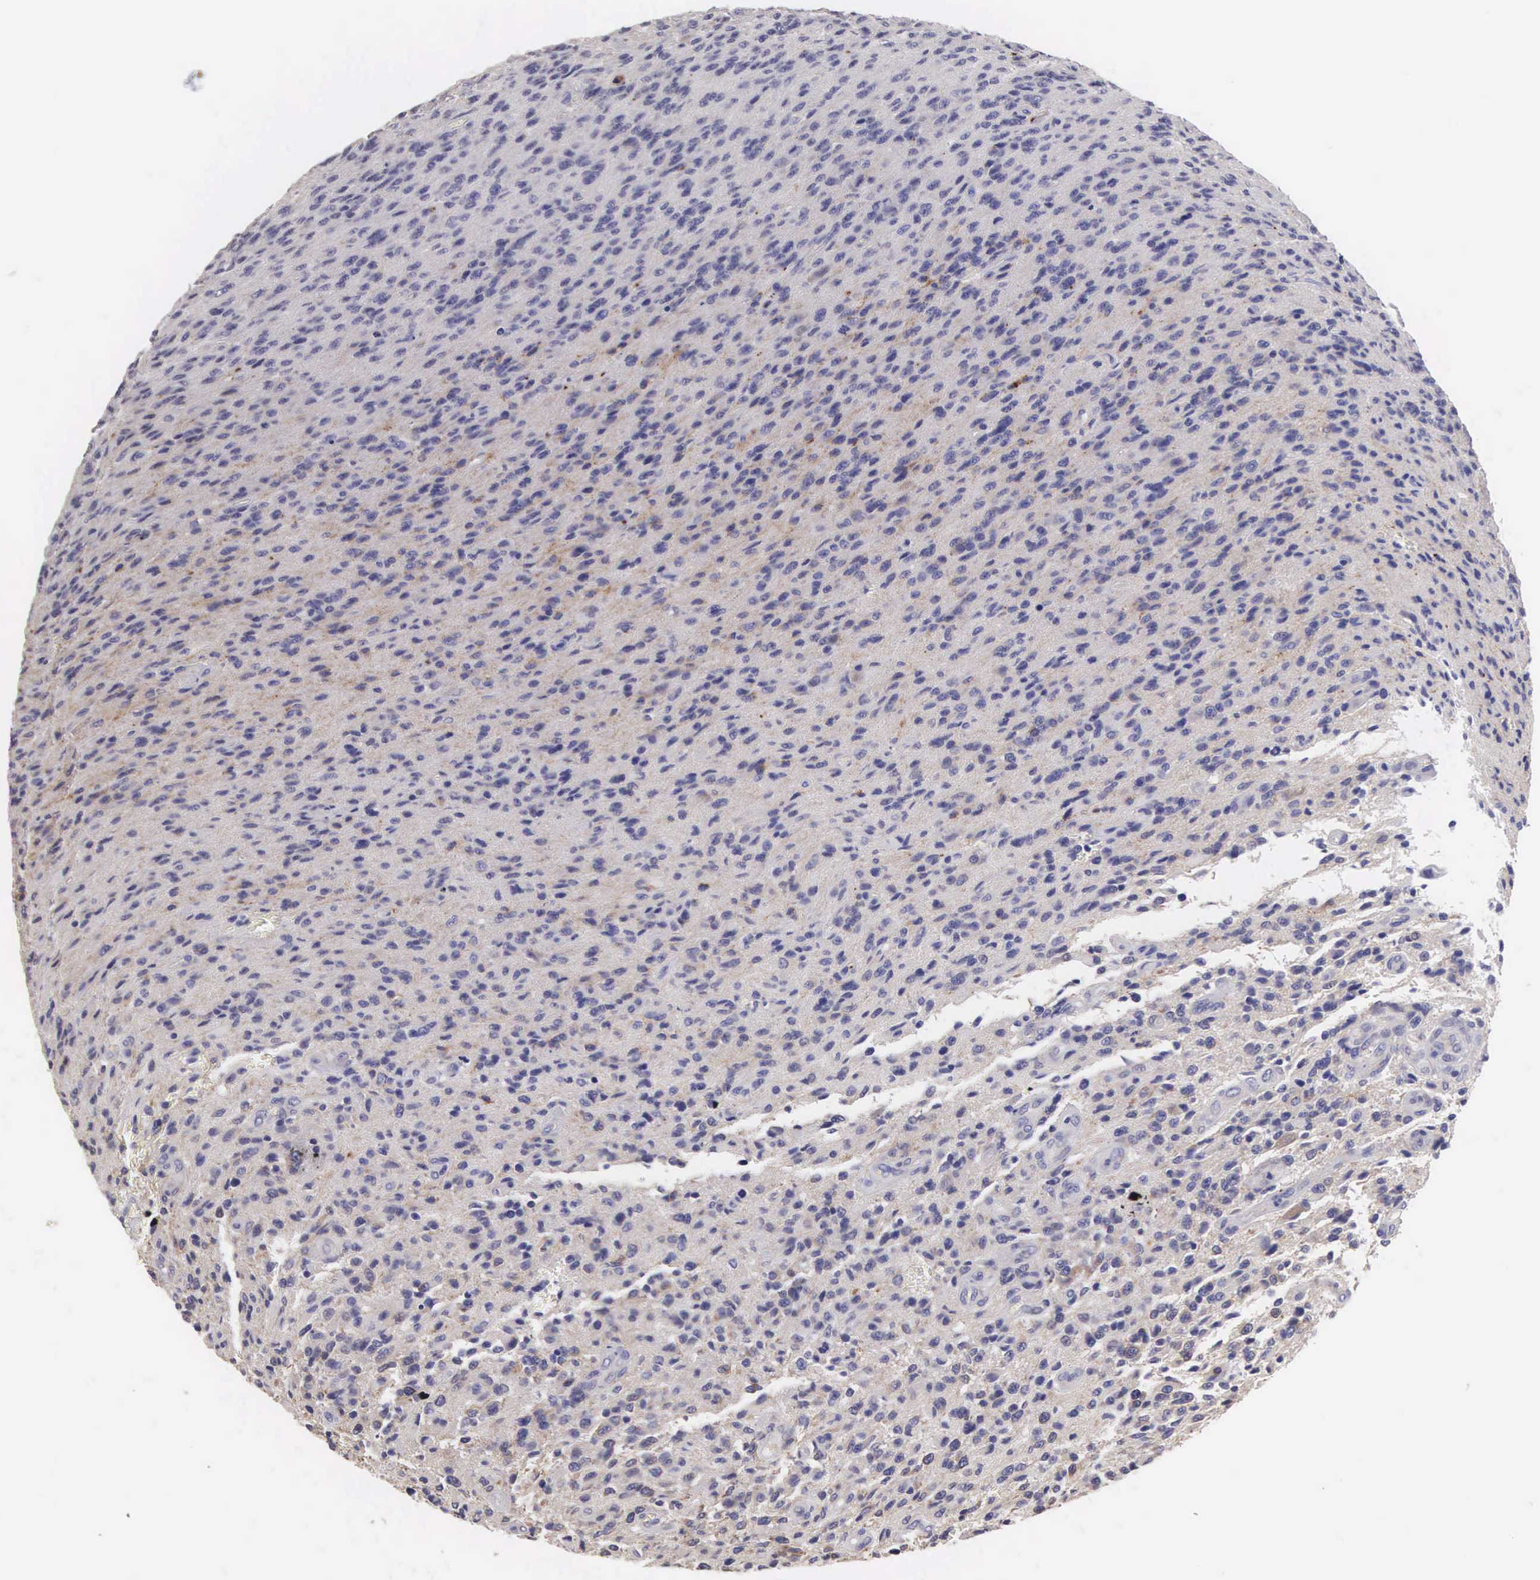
{"staining": {"intensity": "negative", "quantity": "none", "location": "none"}, "tissue": "glioma", "cell_type": "Tumor cells", "image_type": "cancer", "snomed": [{"axis": "morphology", "description": "Glioma, malignant, High grade"}, {"axis": "topography", "description": "Brain"}], "caption": "Immunohistochemistry (IHC) photomicrograph of neoplastic tissue: malignant high-grade glioma stained with DAB displays no significant protein expression in tumor cells.", "gene": "SLITRK4", "patient": {"sex": "male", "age": 36}}